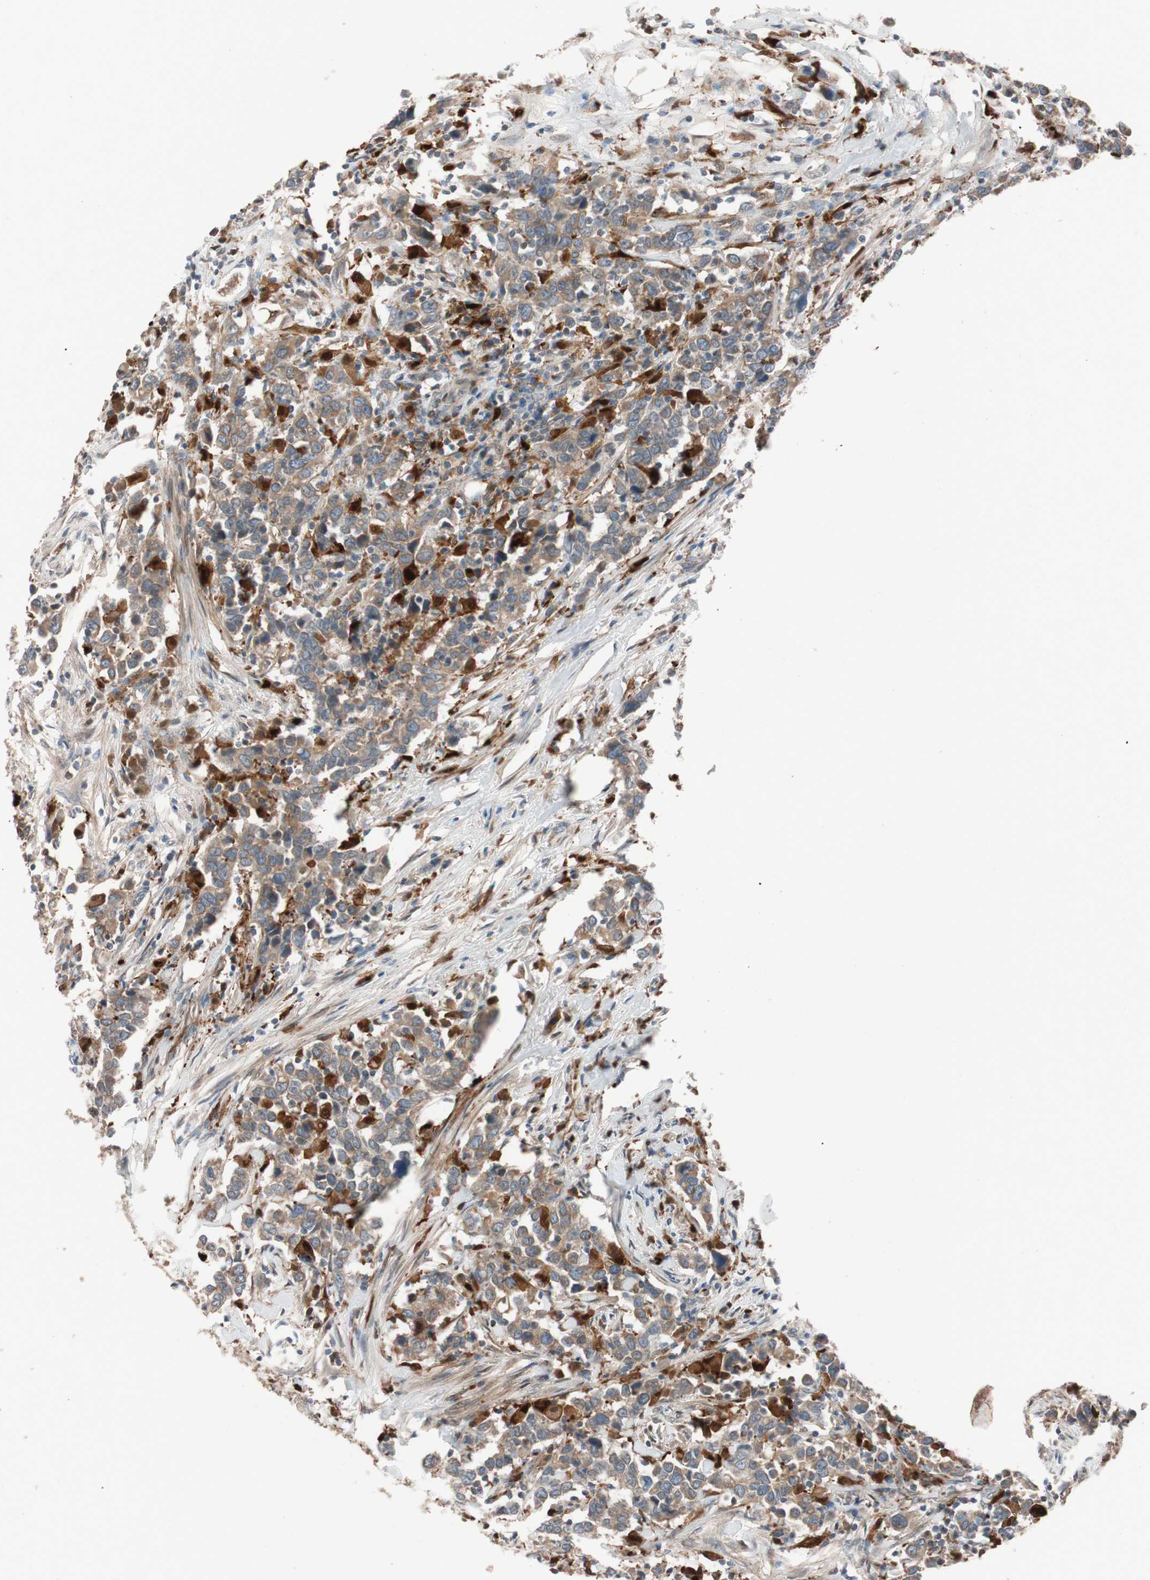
{"staining": {"intensity": "moderate", "quantity": ">75%", "location": "cytoplasmic/membranous"}, "tissue": "urothelial cancer", "cell_type": "Tumor cells", "image_type": "cancer", "snomed": [{"axis": "morphology", "description": "Urothelial carcinoma, High grade"}, {"axis": "topography", "description": "Urinary bladder"}], "caption": "Approximately >75% of tumor cells in urothelial carcinoma (high-grade) exhibit moderate cytoplasmic/membranous protein expression as visualized by brown immunohistochemical staining.", "gene": "FAAH", "patient": {"sex": "male", "age": 61}}